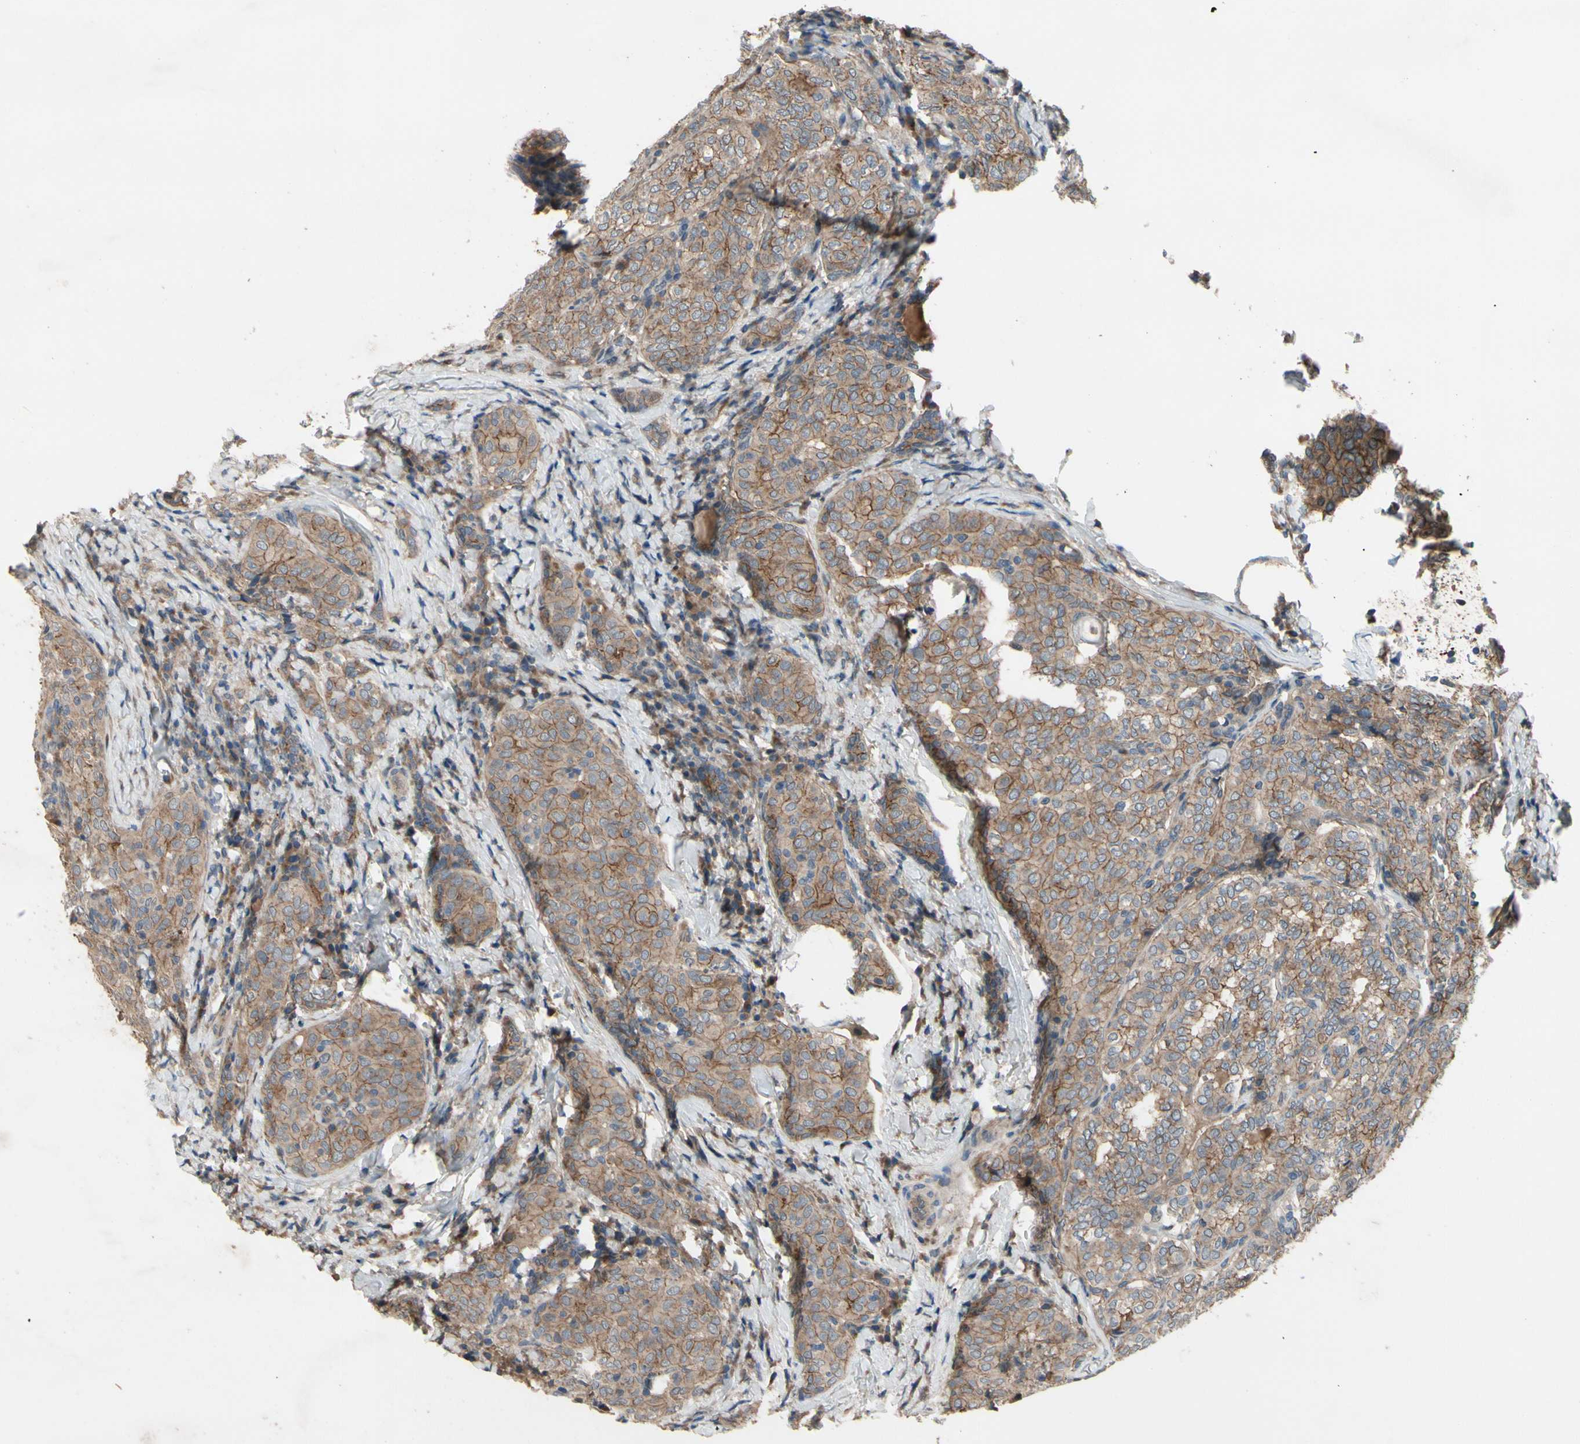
{"staining": {"intensity": "weak", "quantity": ">75%", "location": "cytoplasmic/membranous"}, "tissue": "thyroid cancer", "cell_type": "Tumor cells", "image_type": "cancer", "snomed": [{"axis": "morphology", "description": "Normal tissue, NOS"}, {"axis": "morphology", "description": "Papillary adenocarcinoma, NOS"}, {"axis": "topography", "description": "Thyroid gland"}], "caption": "Immunohistochemistry (IHC) histopathology image of human thyroid cancer (papillary adenocarcinoma) stained for a protein (brown), which reveals low levels of weak cytoplasmic/membranous positivity in approximately >75% of tumor cells.", "gene": "ICAM5", "patient": {"sex": "female", "age": 30}}